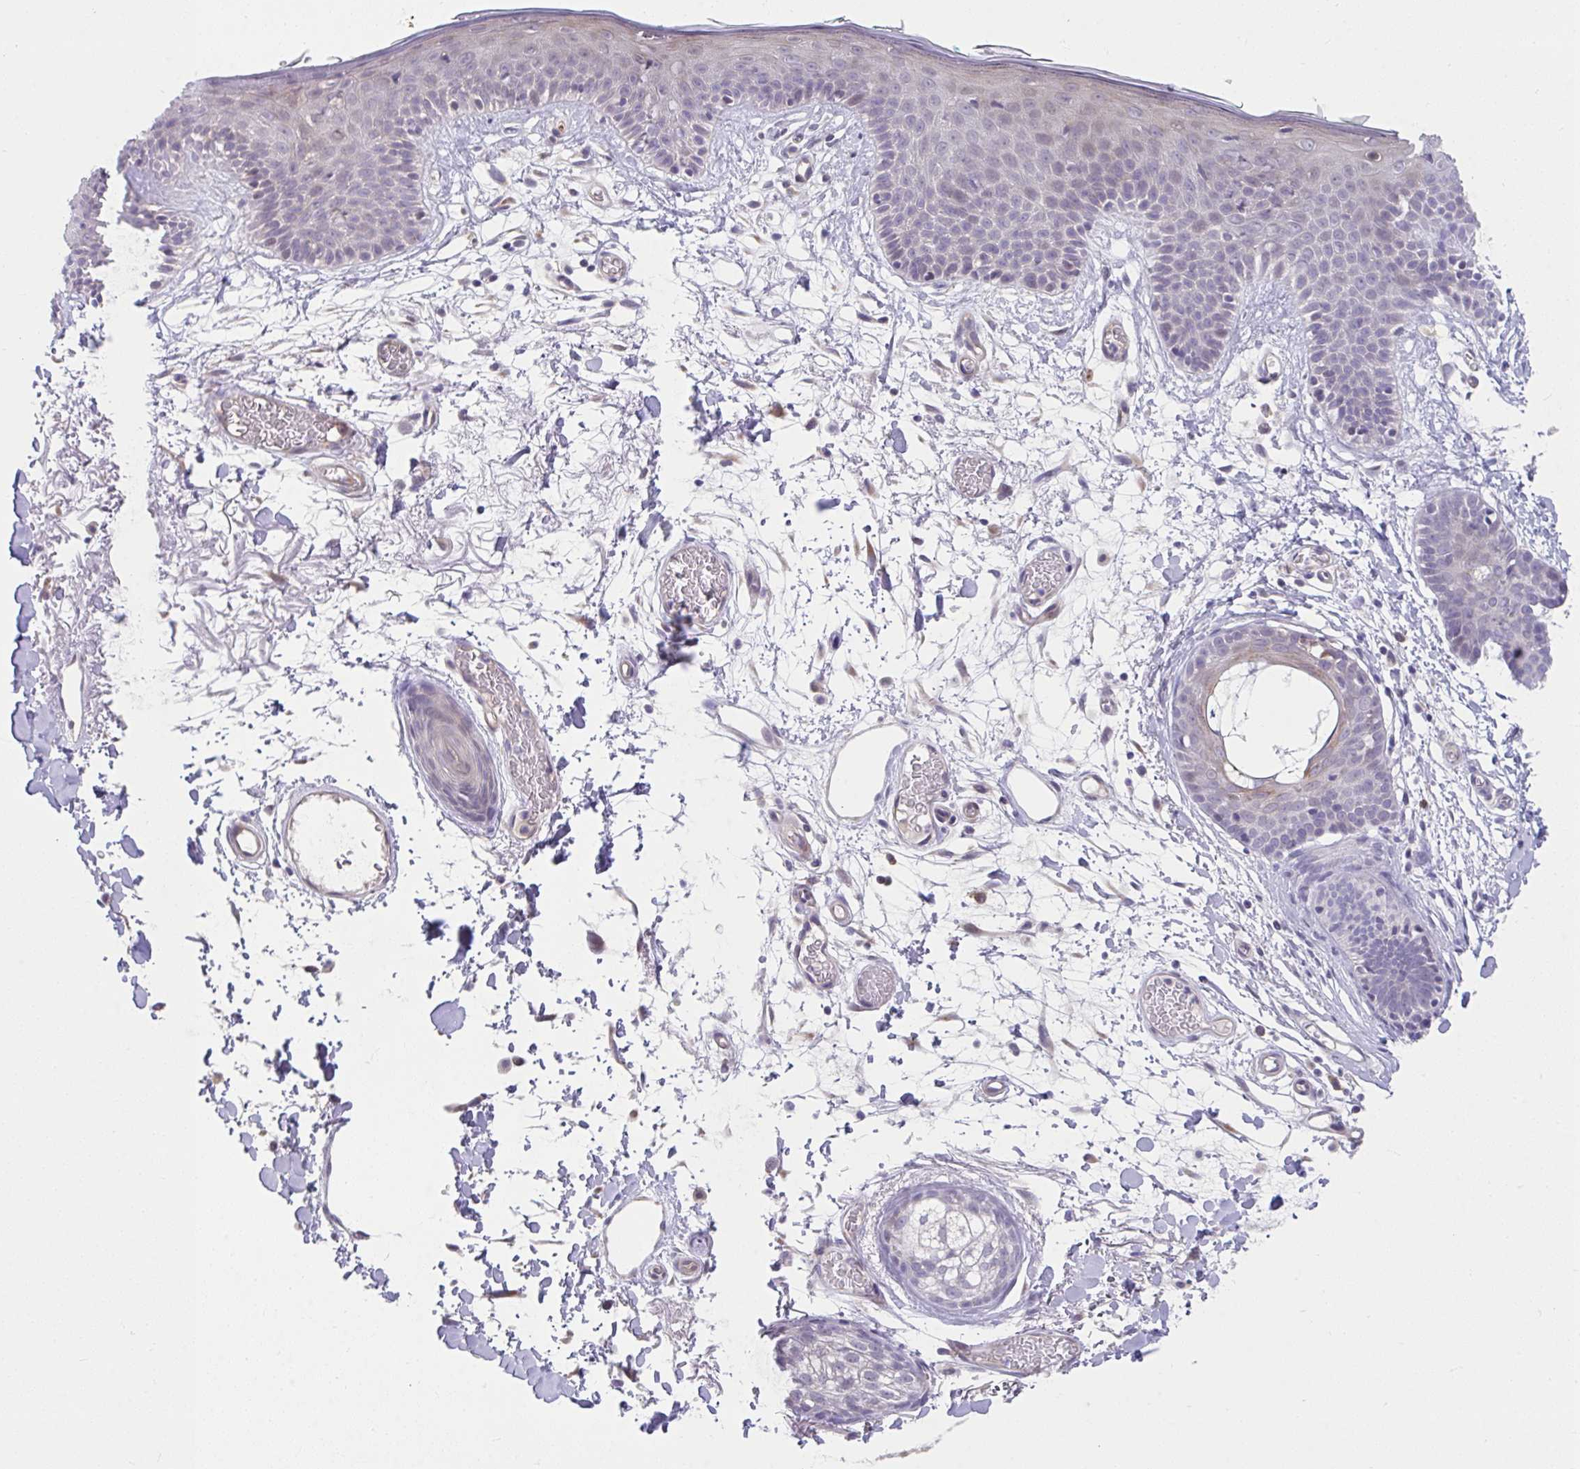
{"staining": {"intensity": "weak", "quantity": ">75%", "location": "cytoplasmic/membranous"}, "tissue": "skin", "cell_type": "Fibroblasts", "image_type": "normal", "snomed": [{"axis": "morphology", "description": "Normal tissue, NOS"}, {"axis": "topography", "description": "Skin"}], "caption": "Protein analysis of normal skin demonstrates weak cytoplasmic/membranous positivity in approximately >75% of fibroblasts. (Stains: DAB (3,3'-diaminobenzidine) in brown, nuclei in blue, Microscopy: brightfield microscopy at high magnification).", "gene": "SLAMF7", "patient": {"sex": "male", "age": 79}}